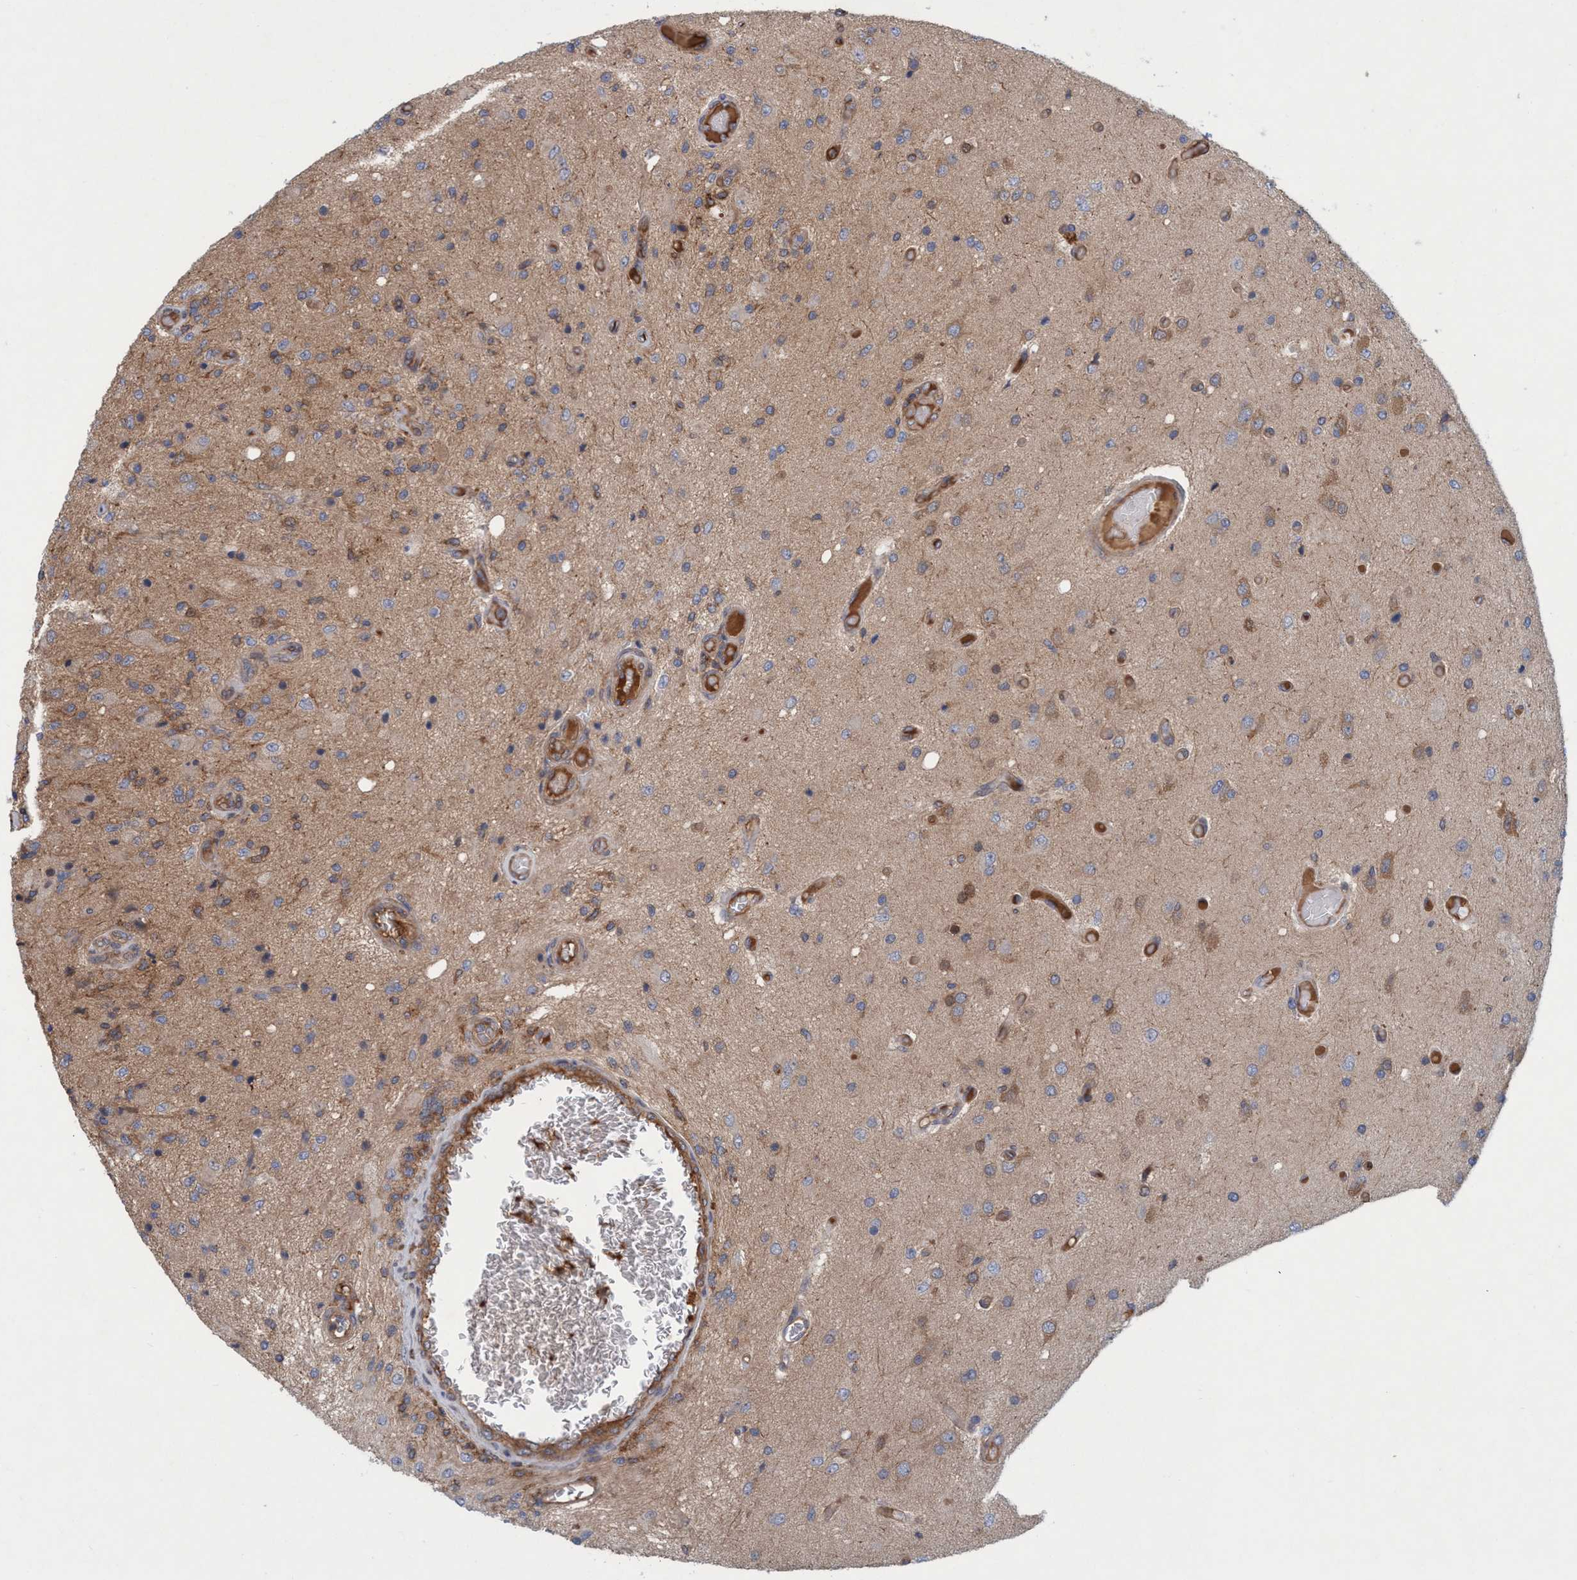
{"staining": {"intensity": "moderate", "quantity": "<25%", "location": "cytoplasmic/membranous"}, "tissue": "glioma", "cell_type": "Tumor cells", "image_type": "cancer", "snomed": [{"axis": "morphology", "description": "Normal tissue, NOS"}, {"axis": "morphology", "description": "Glioma, malignant, High grade"}, {"axis": "topography", "description": "Cerebral cortex"}], "caption": "Tumor cells demonstrate low levels of moderate cytoplasmic/membranous positivity in approximately <25% of cells in human malignant high-grade glioma.", "gene": "SPECC1", "patient": {"sex": "male", "age": 77}}